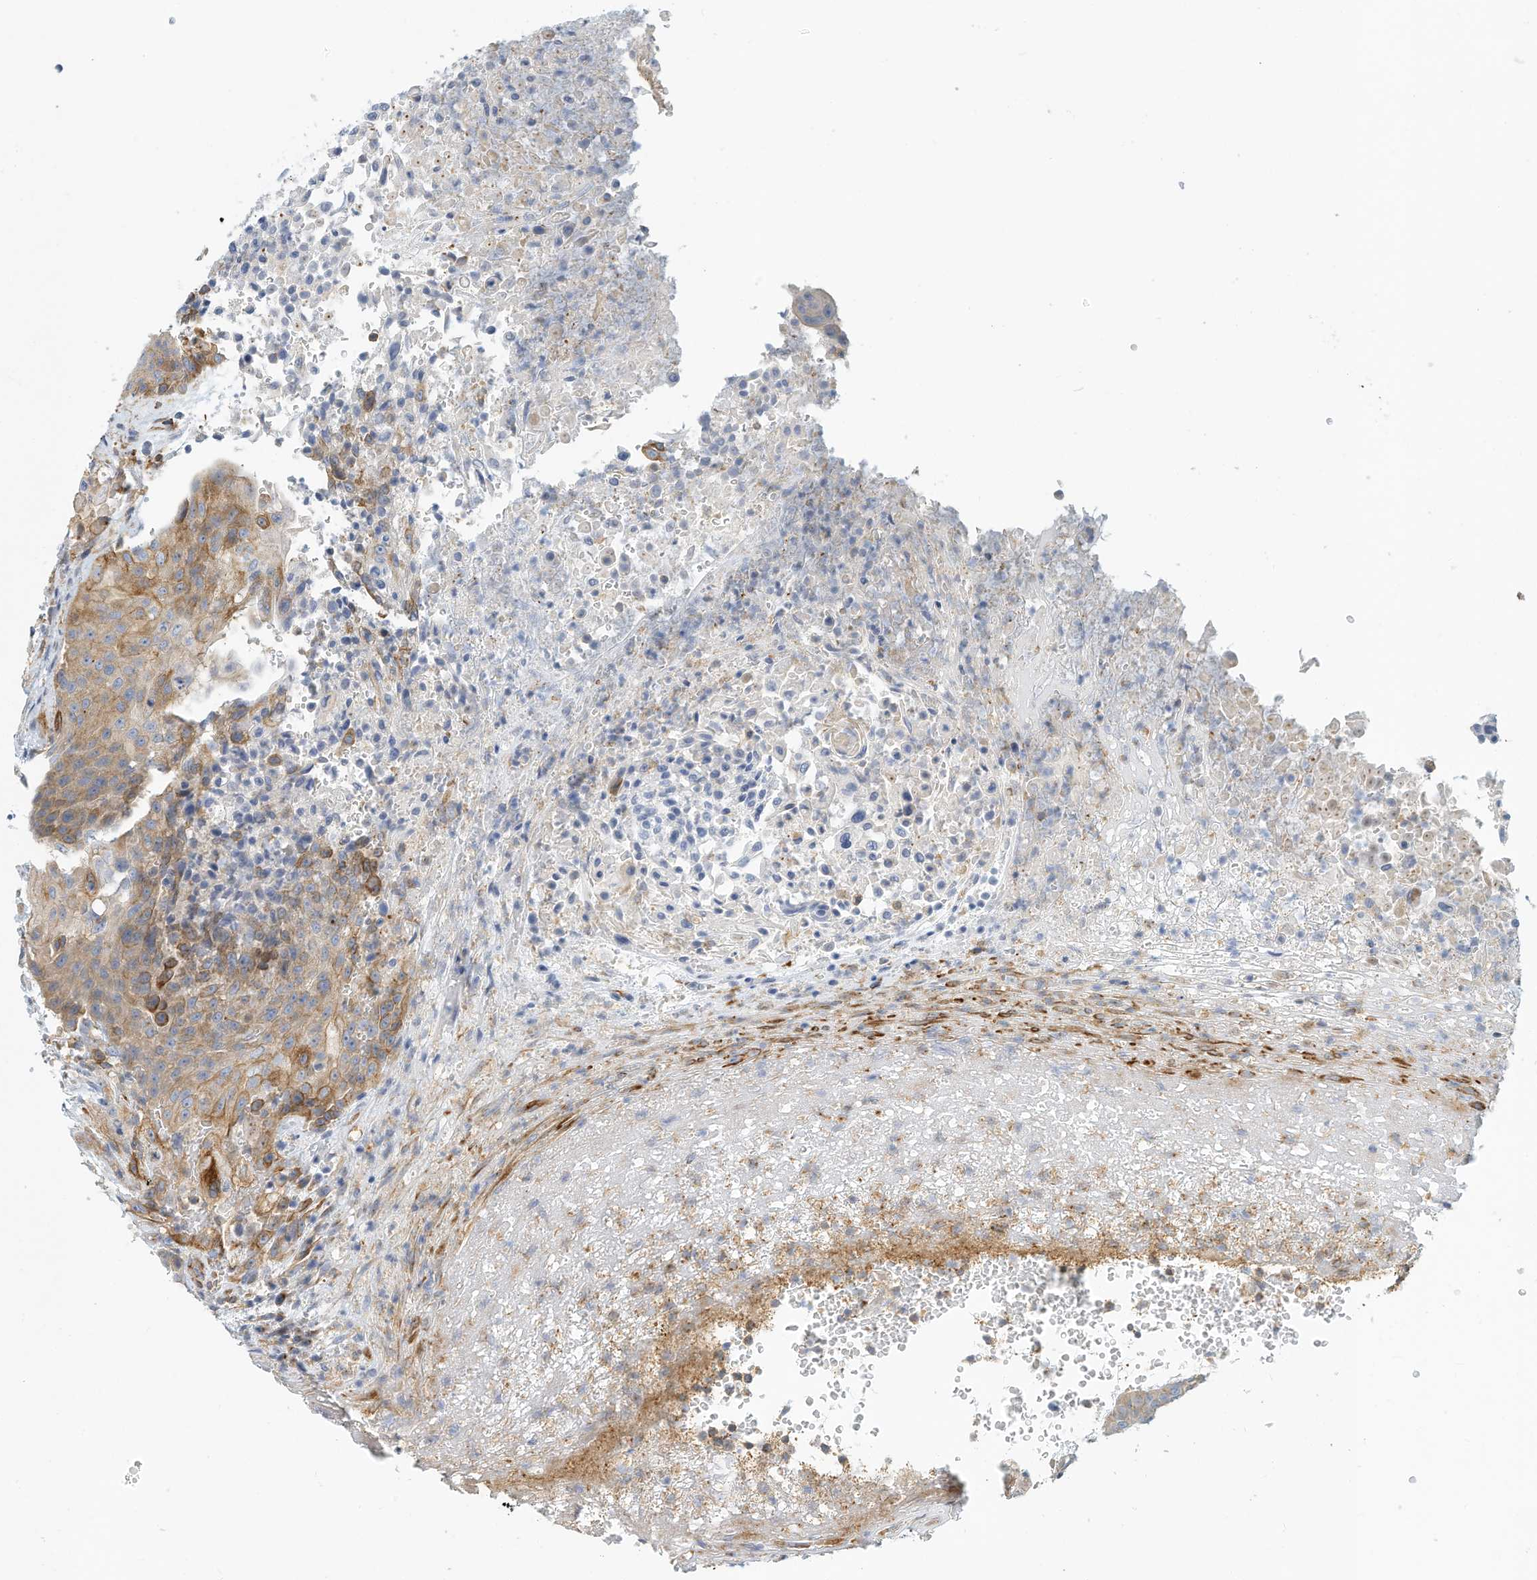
{"staining": {"intensity": "weak", "quantity": ">75%", "location": "cytoplasmic/membranous"}, "tissue": "urothelial cancer", "cell_type": "Tumor cells", "image_type": "cancer", "snomed": [{"axis": "morphology", "description": "Urothelial carcinoma, High grade"}, {"axis": "topography", "description": "Urinary bladder"}], "caption": "An immunohistochemistry micrograph of neoplastic tissue is shown. Protein staining in brown shows weak cytoplasmic/membranous positivity in urothelial carcinoma (high-grade) within tumor cells.", "gene": "MICAL1", "patient": {"sex": "female", "age": 63}}